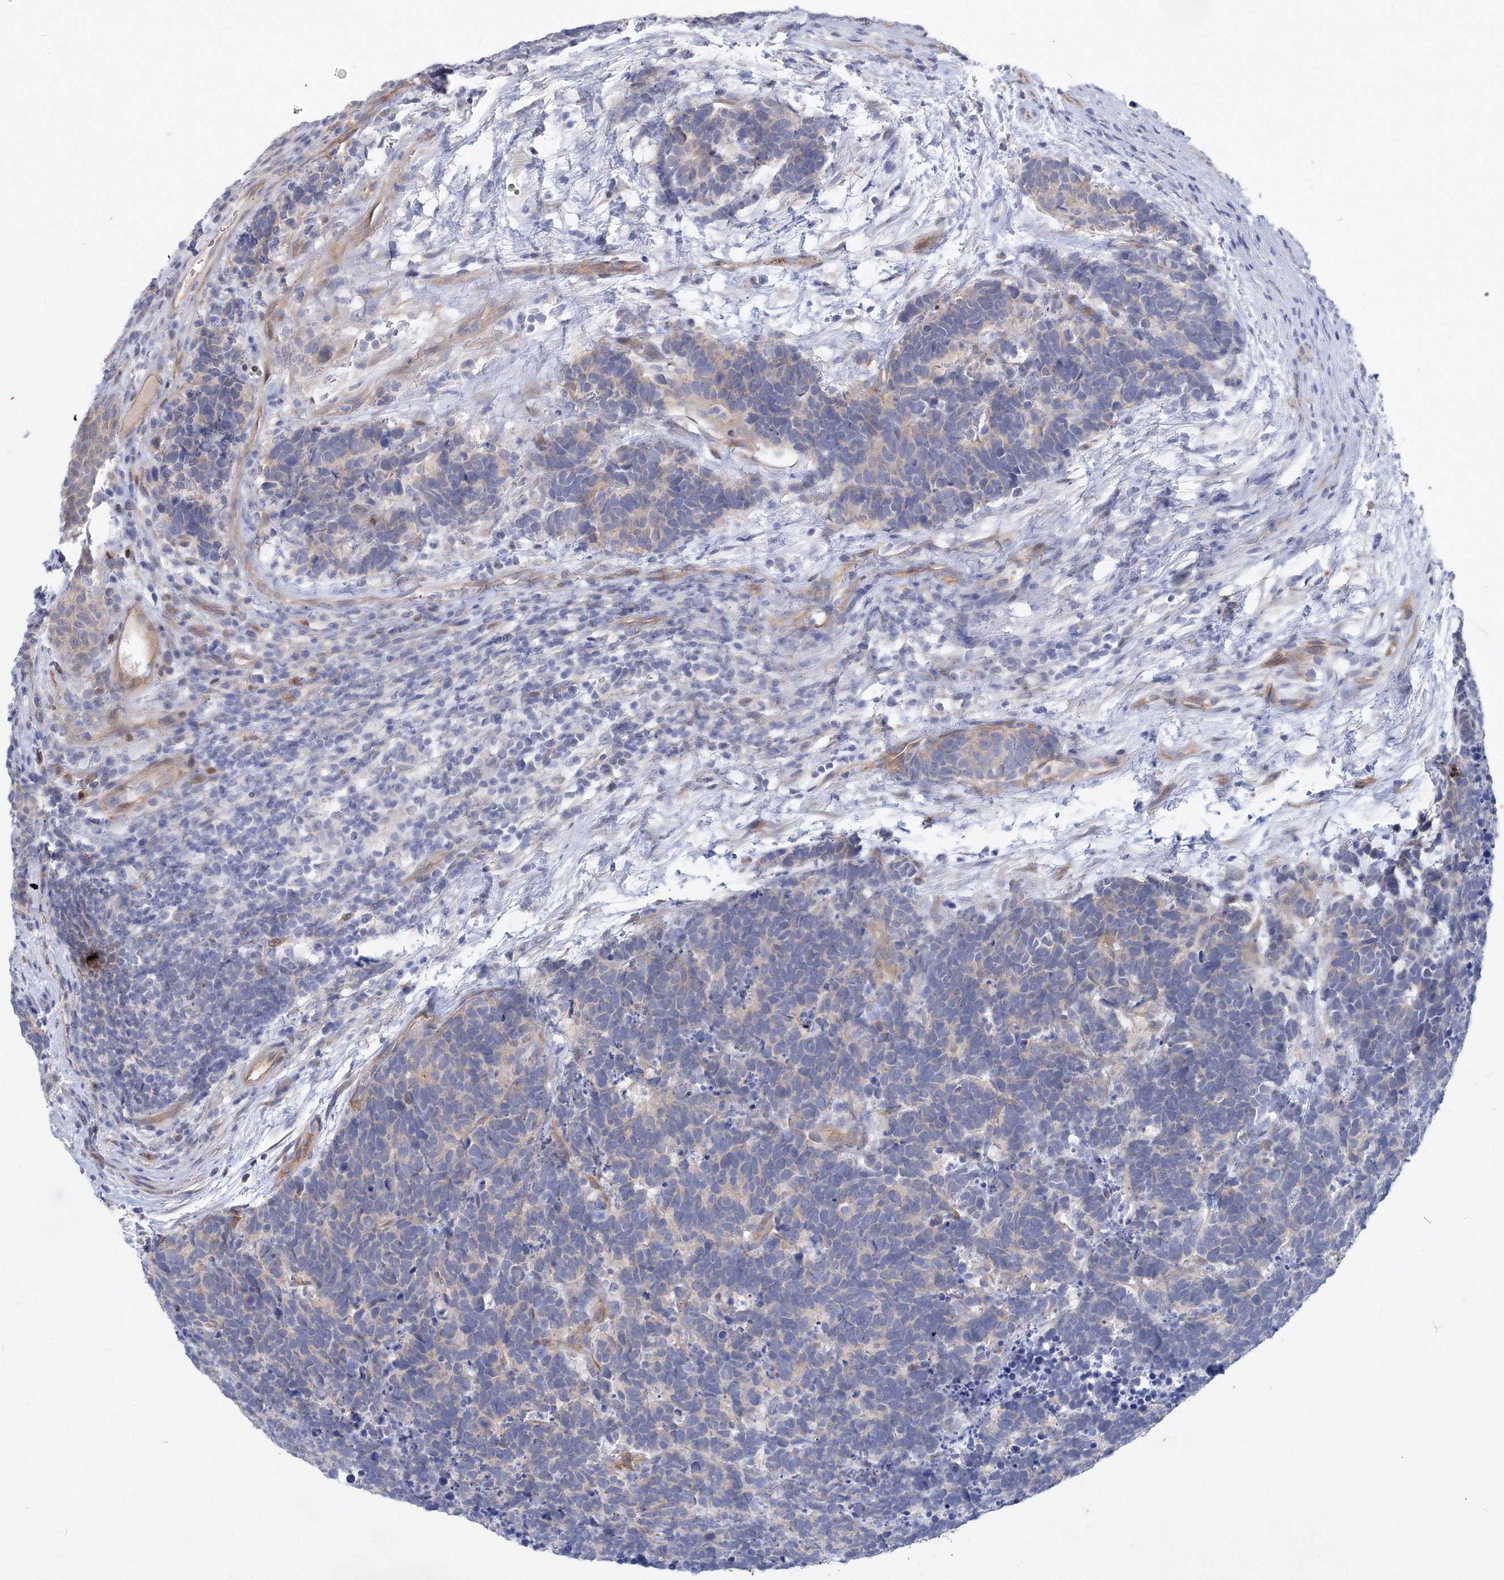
{"staining": {"intensity": "negative", "quantity": "none", "location": "none"}, "tissue": "carcinoid", "cell_type": "Tumor cells", "image_type": "cancer", "snomed": [{"axis": "morphology", "description": "Carcinoma, NOS"}, {"axis": "morphology", "description": "Carcinoid, malignant, NOS"}, {"axis": "topography", "description": "Urinary bladder"}], "caption": "IHC image of neoplastic tissue: human carcinoid stained with DAB (3,3'-diaminobenzidine) displays no significant protein staining in tumor cells.", "gene": "TANC1", "patient": {"sex": "male", "age": 57}}